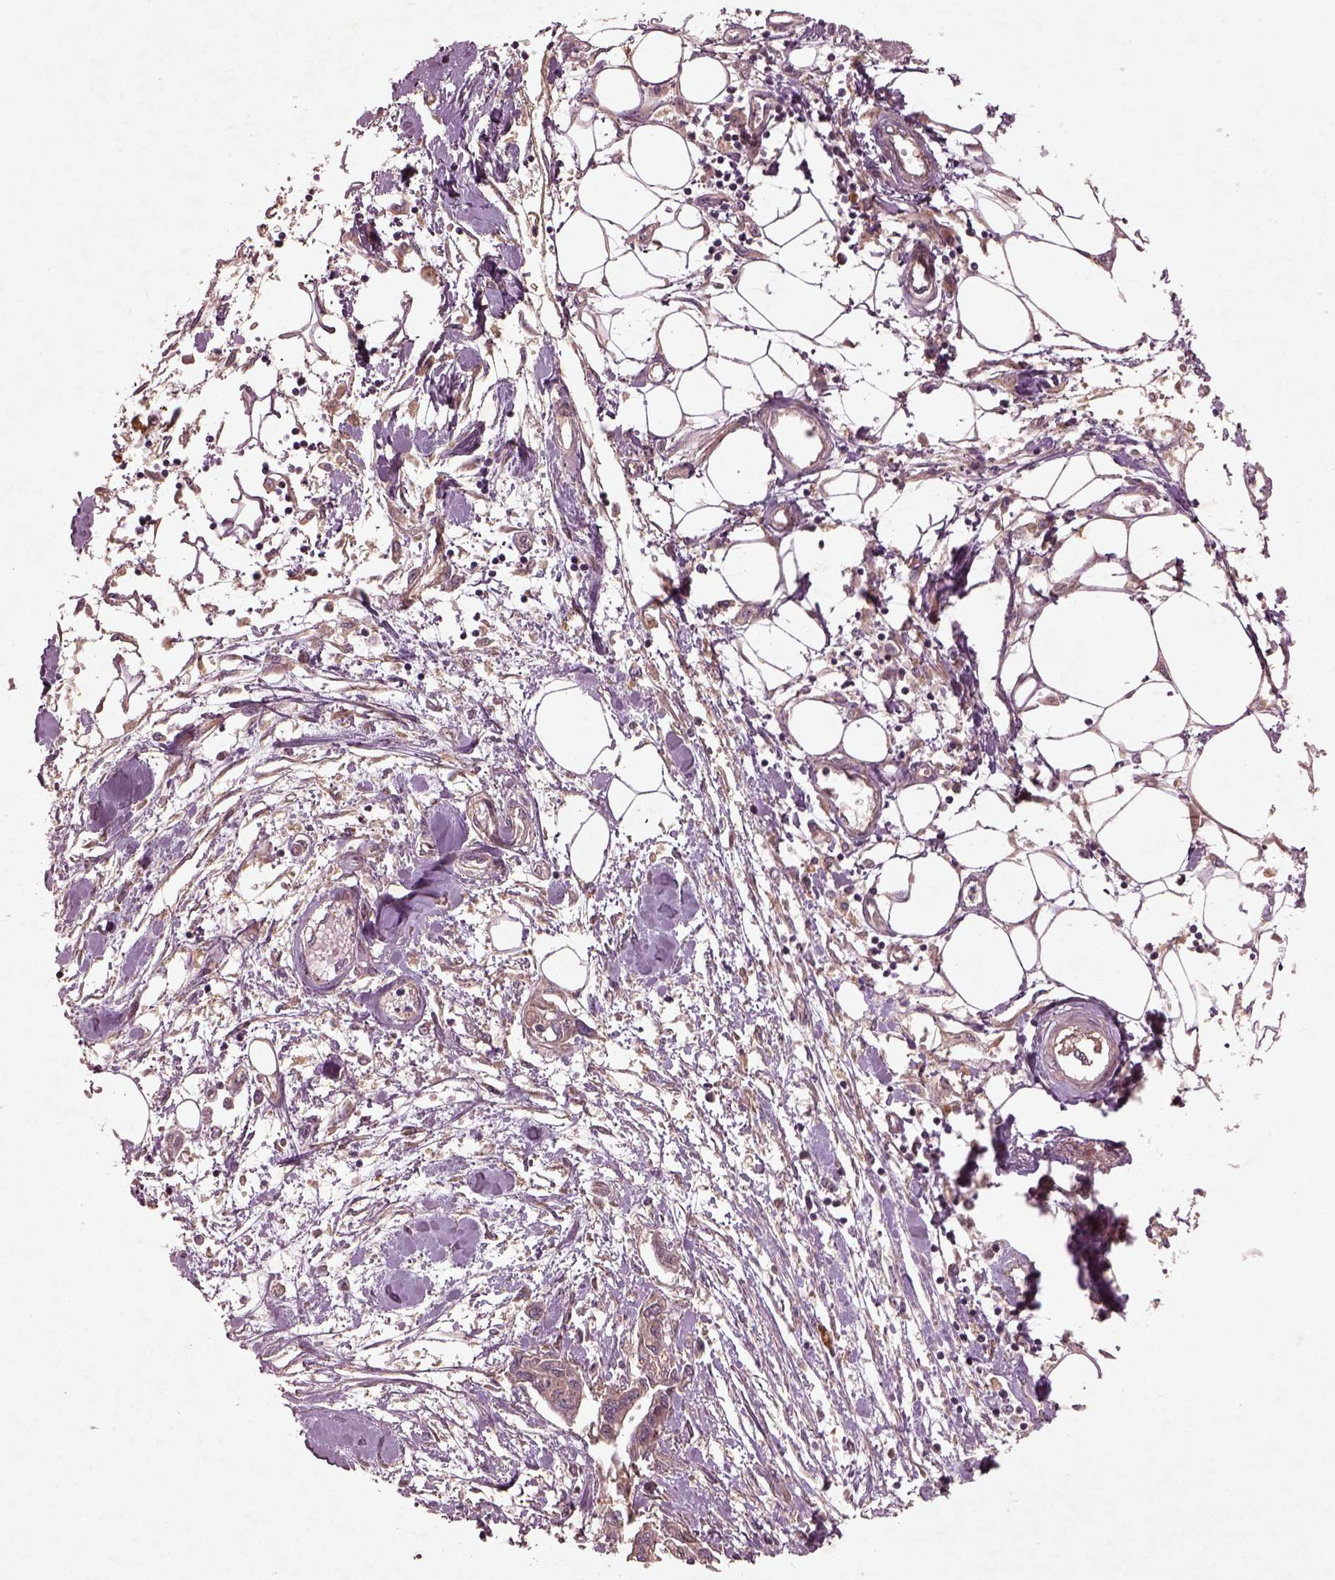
{"staining": {"intensity": "weak", "quantity": ">75%", "location": "cytoplasmic/membranous"}, "tissue": "pancreatic cancer", "cell_type": "Tumor cells", "image_type": "cancer", "snomed": [{"axis": "morphology", "description": "Adenocarcinoma, NOS"}, {"axis": "topography", "description": "Pancreas"}], "caption": "The image shows immunohistochemical staining of pancreatic adenocarcinoma. There is weak cytoplasmic/membranous positivity is appreciated in approximately >75% of tumor cells. The protein is shown in brown color, while the nuclei are stained blue.", "gene": "FAM234A", "patient": {"sex": "male", "age": 60}}